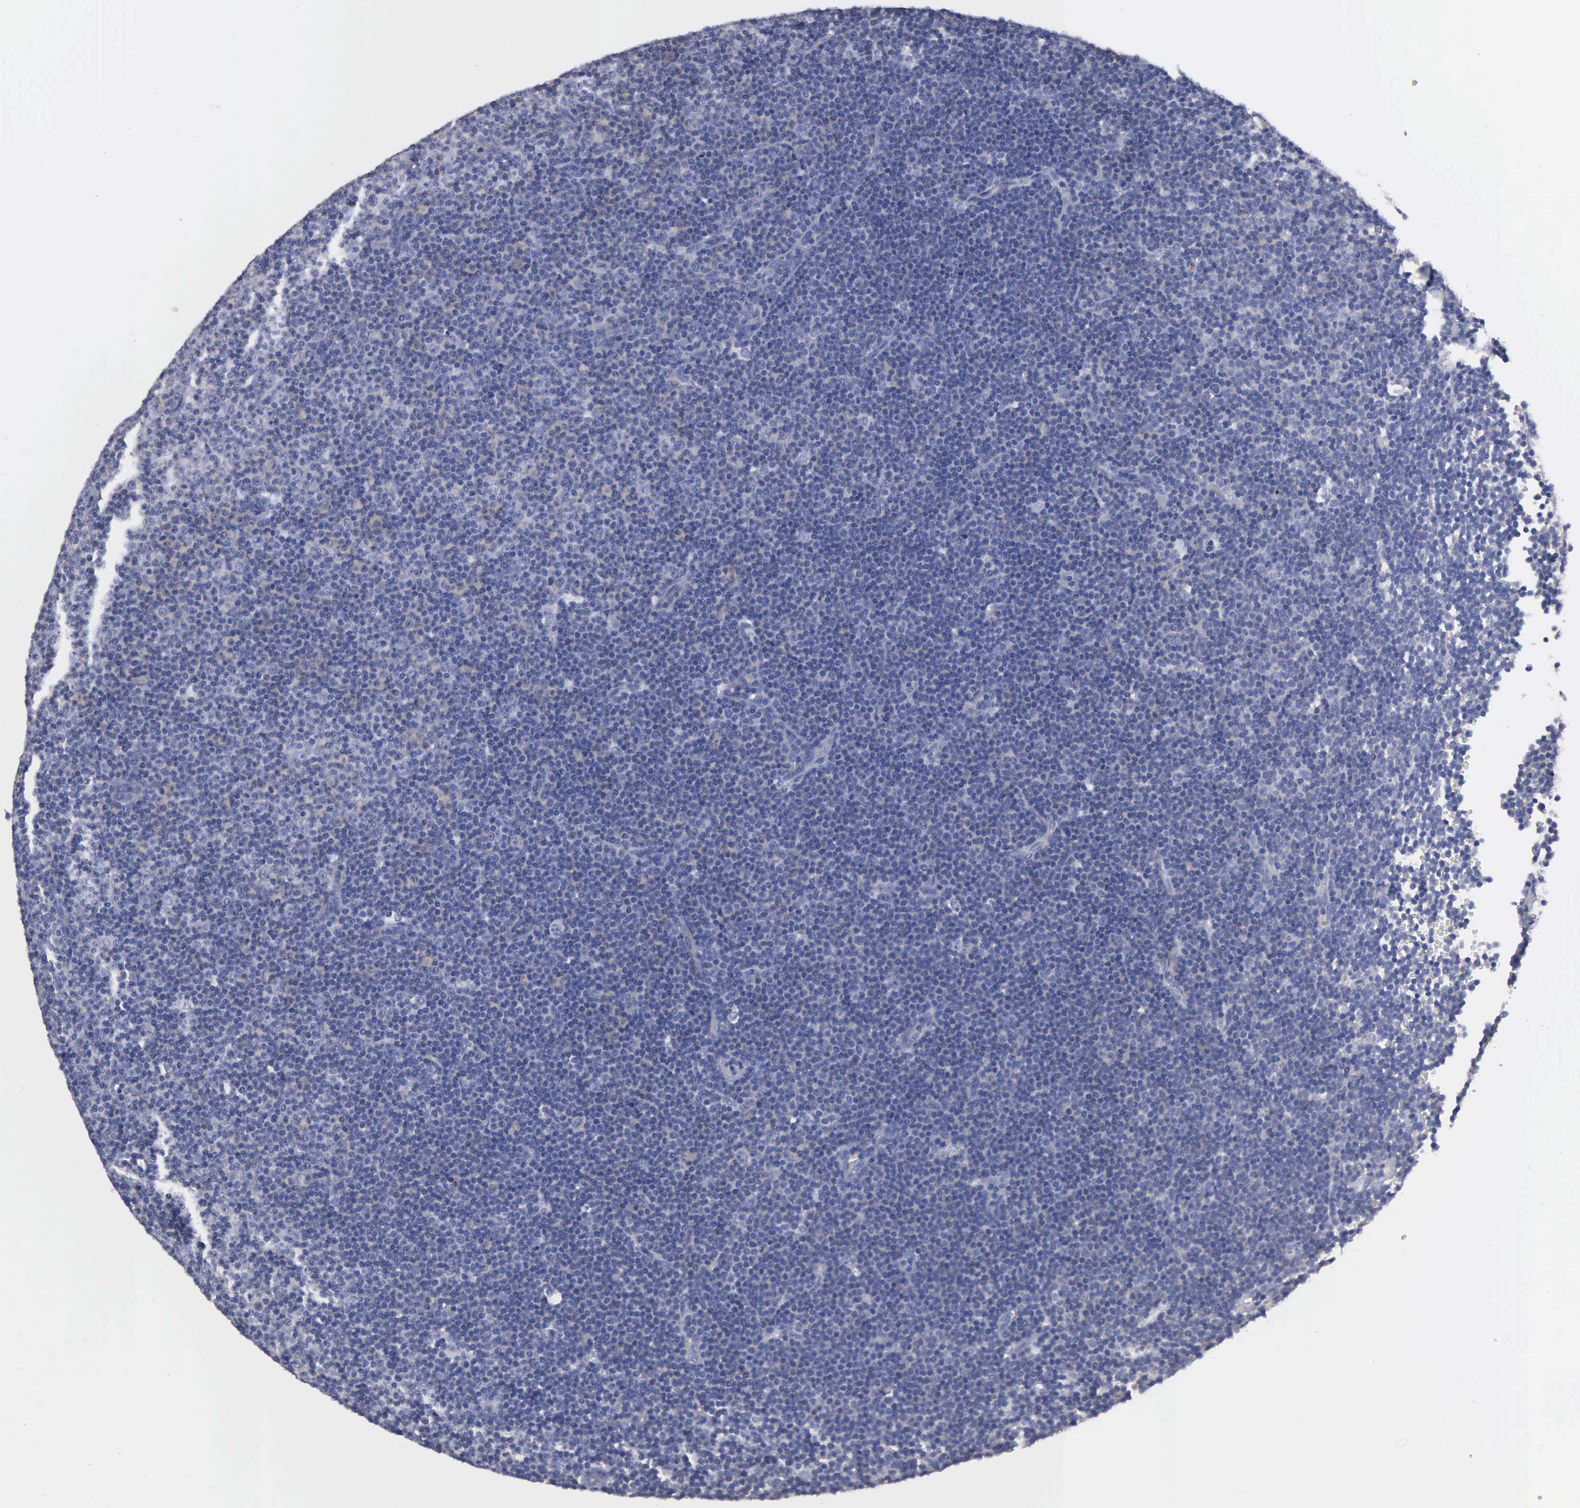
{"staining": {"intensity": "negative", "quantity": "none", "location": "none"}, "tissue": "lymphoma", "cell_type": "Tumor cells", "image_type": "cancer", "snomed": [{"axis": "morphology", "description": "Malignant lymphoma, non-Hodgkin's type, Low grade"}, {"axis": "topography", "description": "Lymph node"}], "caption": "The photomicrograph displays no significant staining in tumor cells of low-grade malignant lymphoma, non-Hodgkin's type.", "gene": "G6PD", "patient": {"sex": "male", "age": 57}}